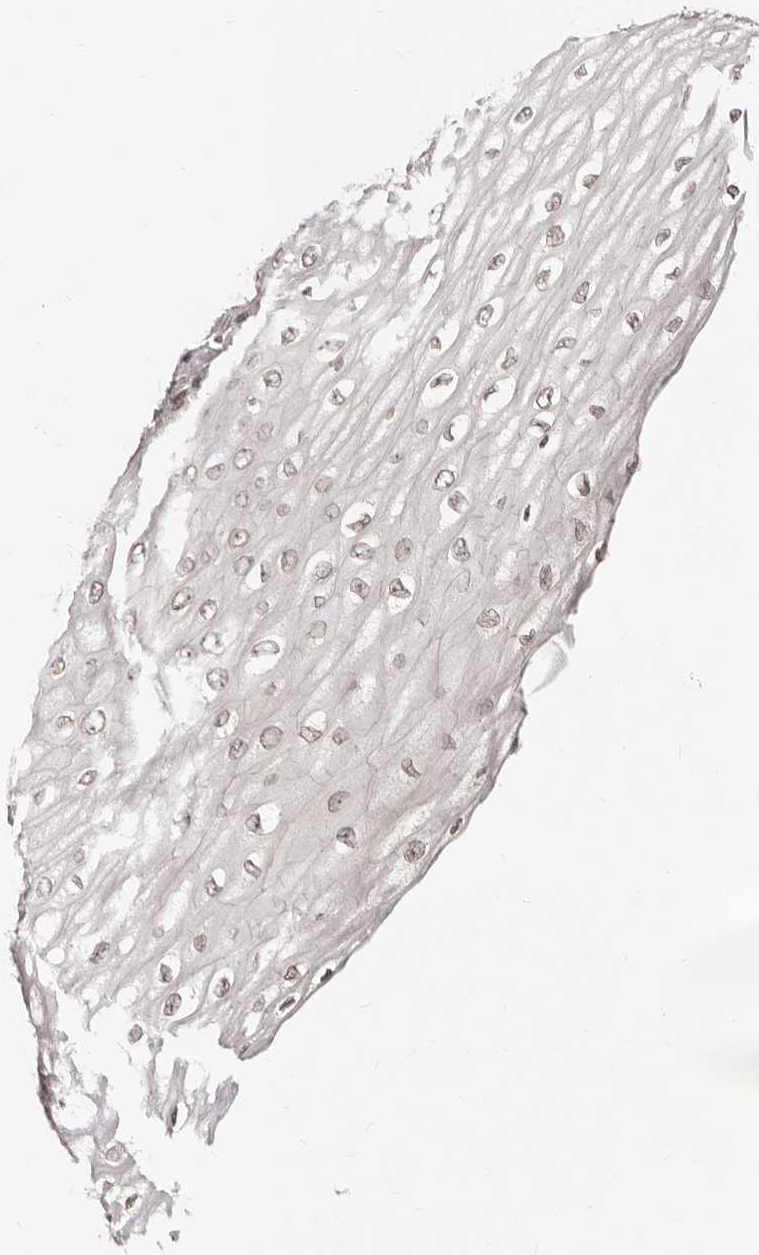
{"staining": {"intensity": "weak", "quantity": "25%-75%", "location": "nuclear"}, "tissue": "esophagus", "cell_type": "Squamous epithelial cells", "image_type": "normal", "snomed": [{"axis": "morphology", "description": "Normal tissue, NOS"}, {"axis": "topography", "description": "Esophagus"}], "caption": "Immunohistochemistry (IHC) image of benign human esophagus stained for a protein (brown), which displays low levels of weak nuclear expression in about 25%-75% of squamous epithelial cells.", "gene": "LCORL", "patient": {"sex": "male", "age": 60}}